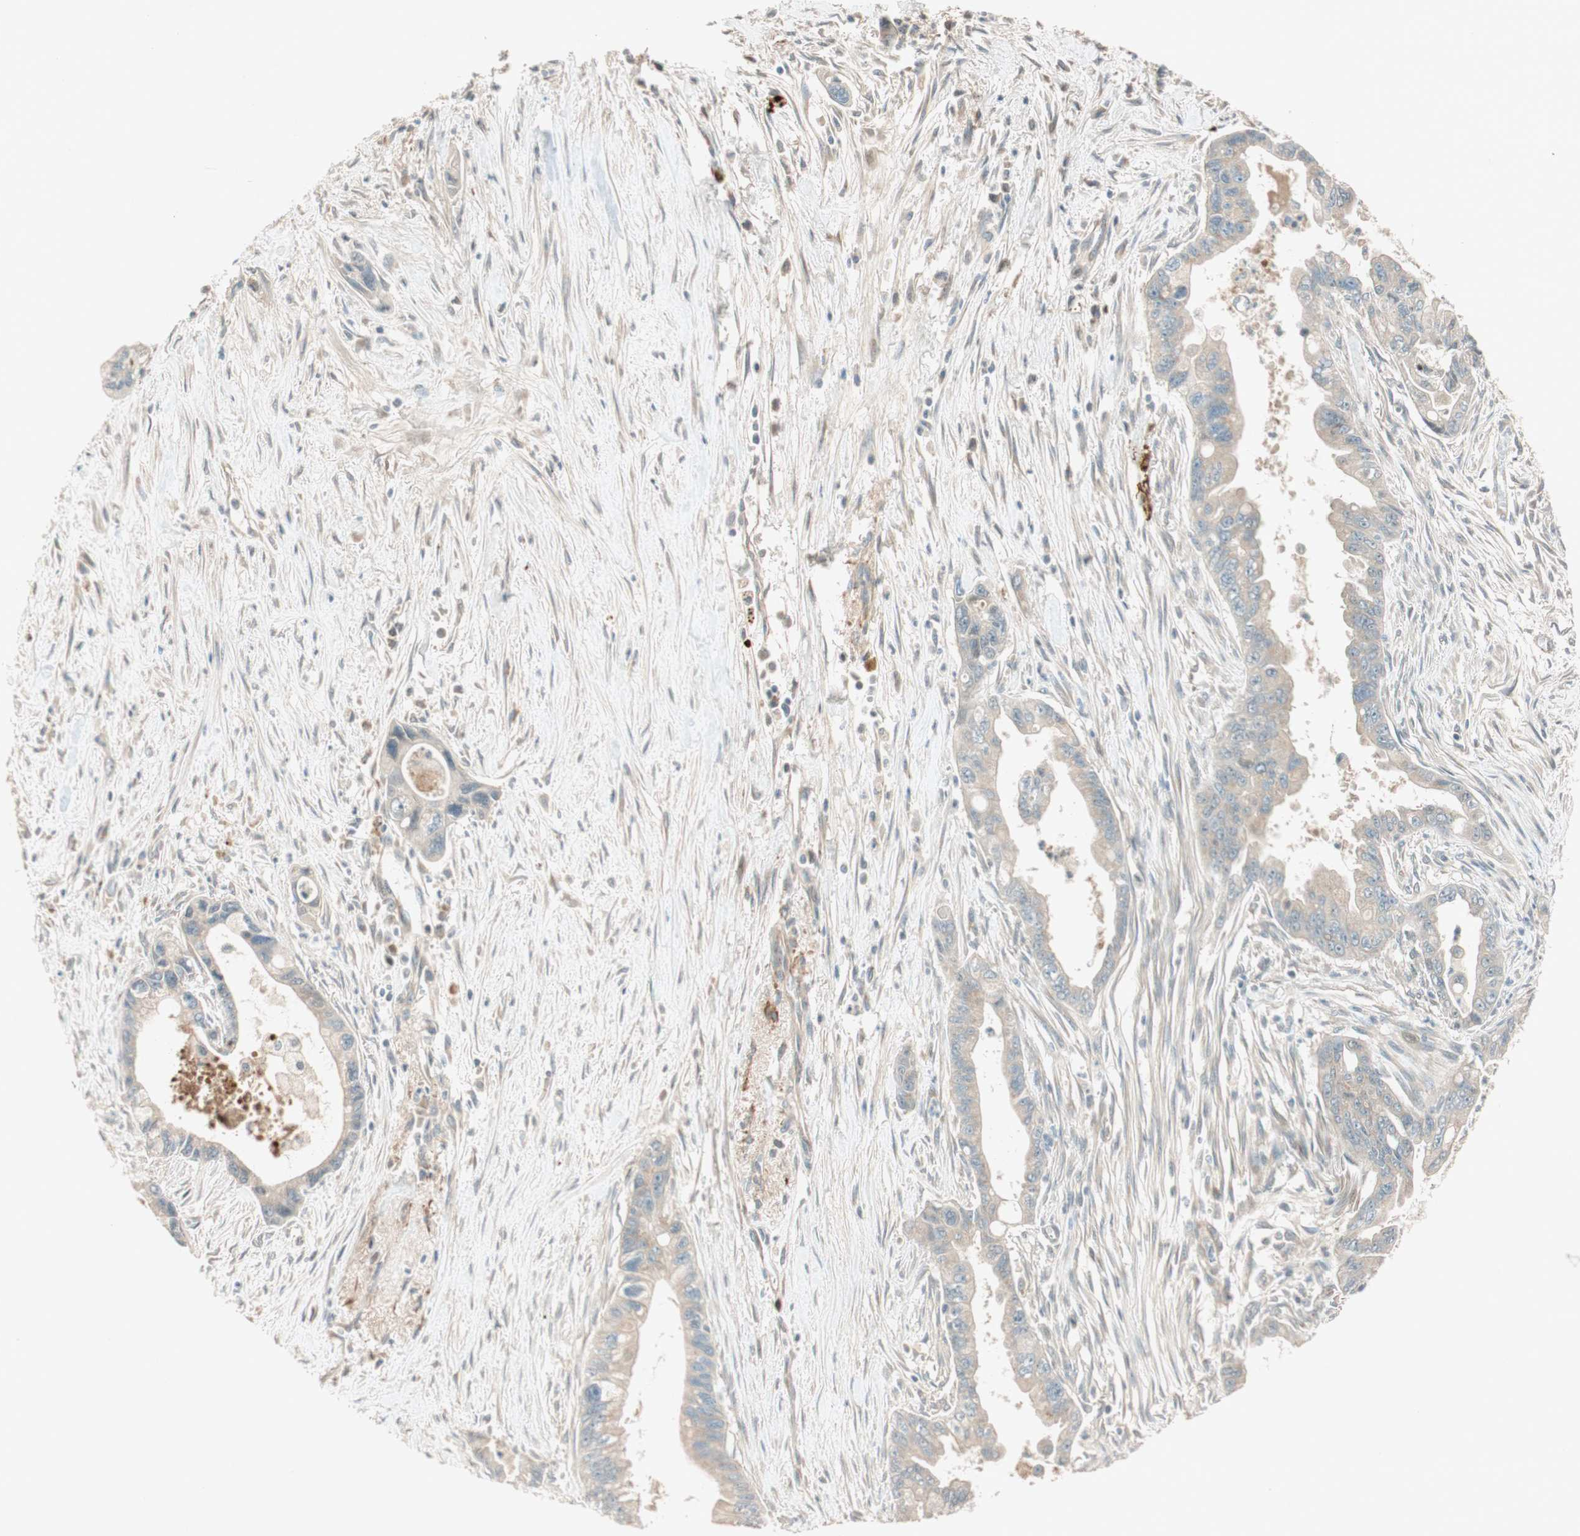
{"staining": {"intensity": "weak", "quantity": ">75%", "location": "cytoplasmic/membranous"}, "tissue": "pancreatic cancer", "cell_type": "Tumor cells", "image_type": "cancer", "snomed": [{"axis": "morphology", "description": "Adenocarcinoma, NOS"}, {"axis": "topography", "description": "Pancreas"}], "caption": "Protein expression analysis of human pancreatic cancer (adenocarcinoma) reveals weak cytoplasmic/membranous staining in approximately >75% of tumor cells. The staining was performed using DAB to visualize the protein expression in brown, while the nuclei were stained in blue with hematoxylin (Magnification: 20x).", "gene": "EPHA6", "patient": {"sex": "male", "age": 70}}